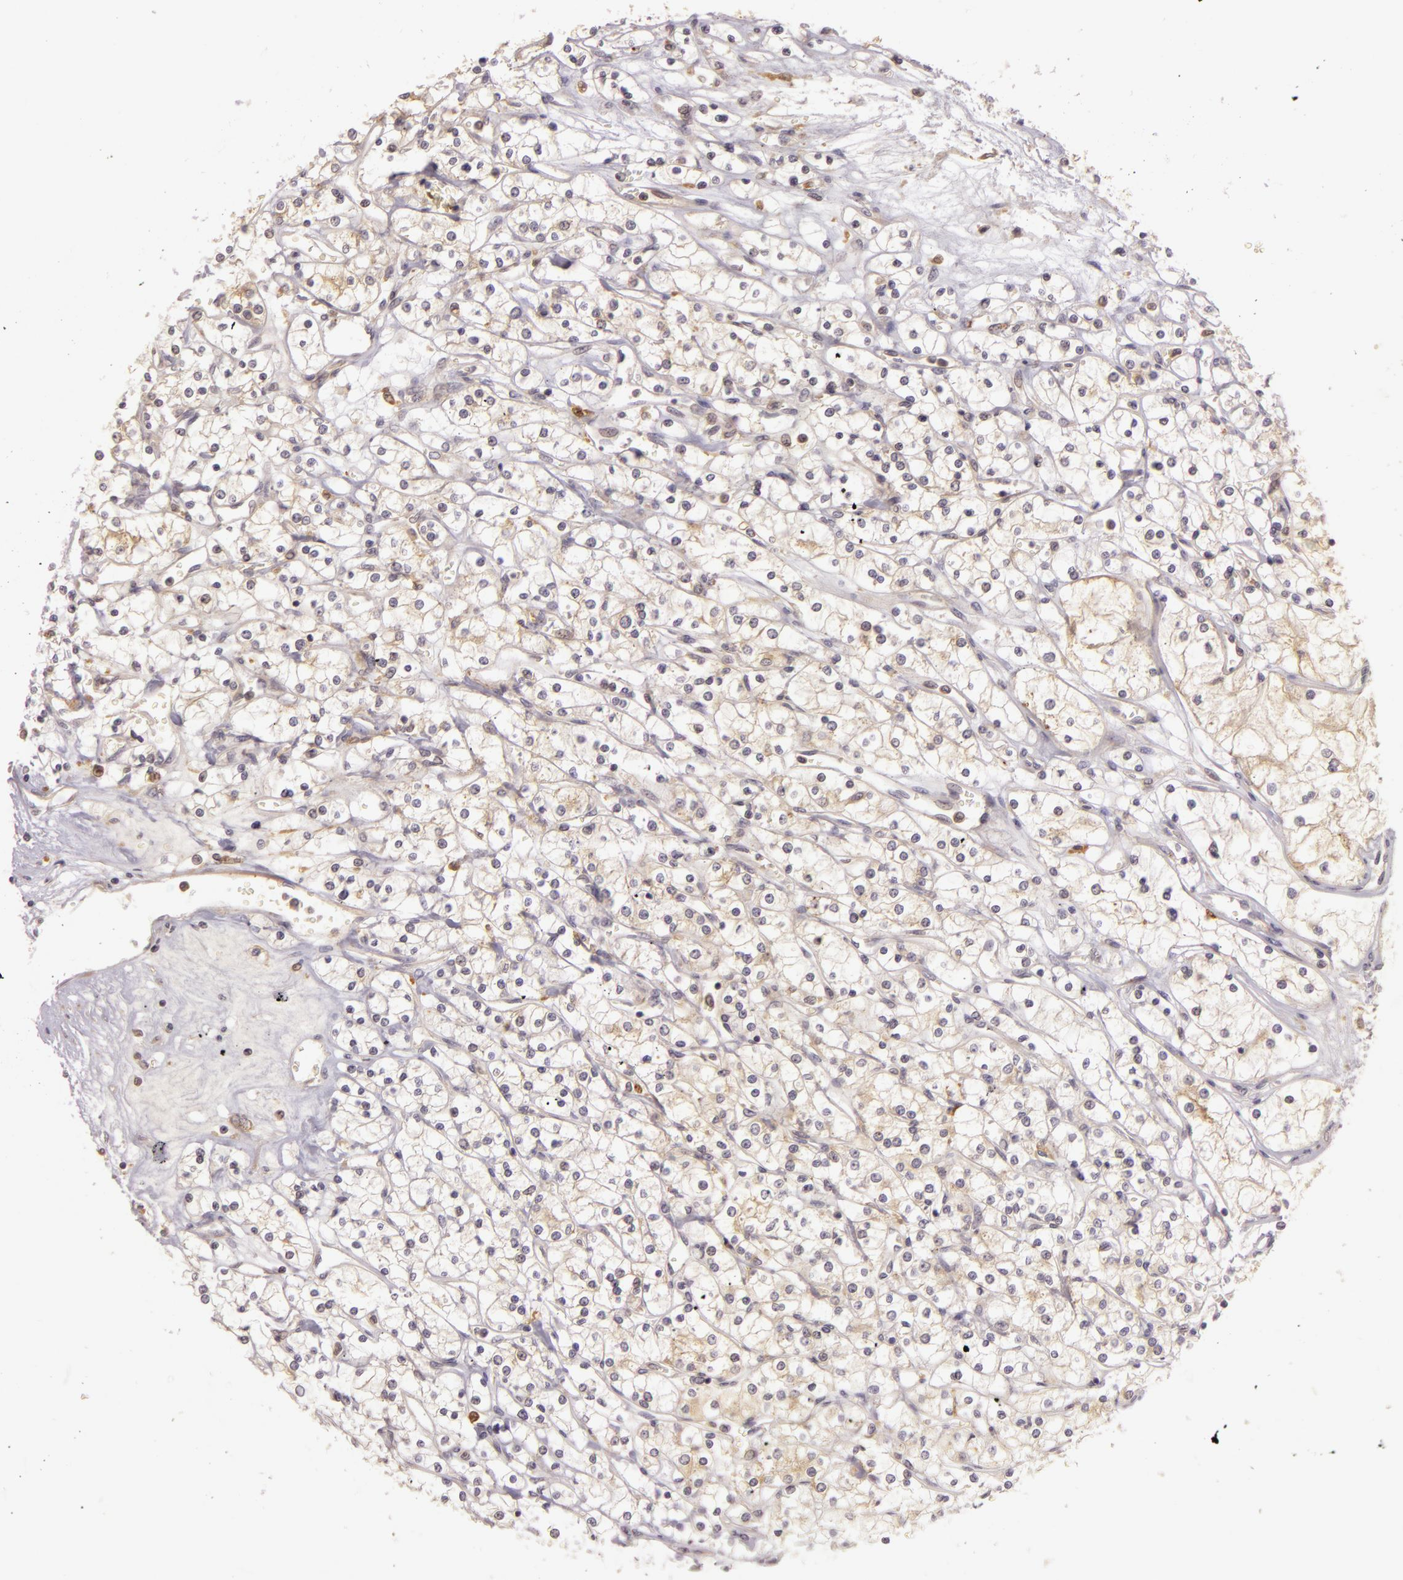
{"staining": {"intensity": "weak", "quantity": "25%-75%", "location": "cytoplasmic/membranous"}, "tissue": "renal cancer", "cell_type": "Tumor cells", "image_type": "cancer", "snomed": [{"axis": "morphology", "description": "Adenocarcinoma, NOS"}, {"axis": "topography", "description": "Kidney"}], "caption": "This micrograph displays immunohistochemistry staining of renal cancer (adenocarcinoma), with low weak cytoplasmic/membranous staining in approximately 25%-75% of tumor cells.", "gene": "PPP1R3F", "patient": {"sex": "male", "age": 61}}